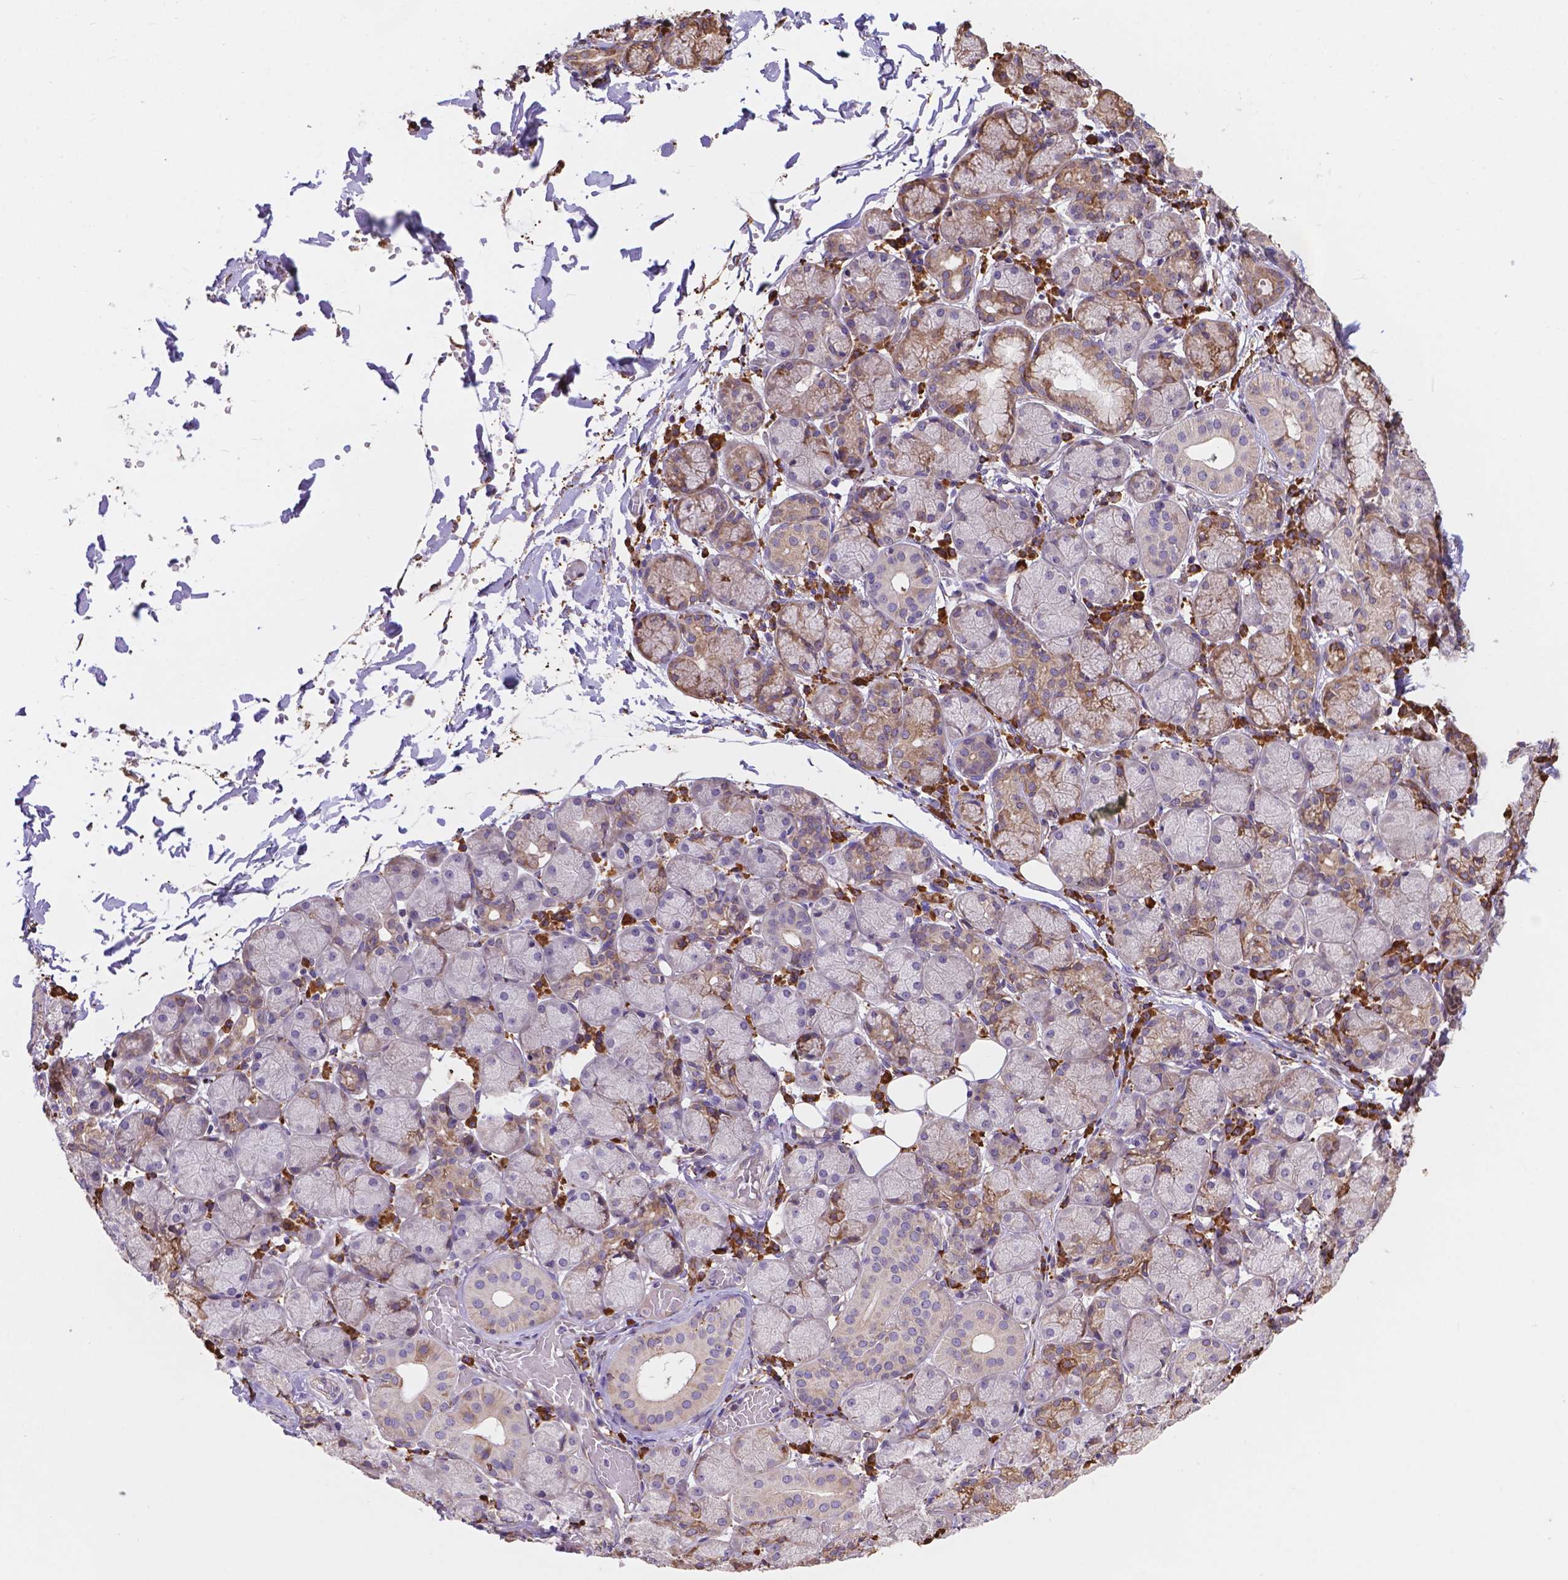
{"staining": {"intensity": "weak", "quantity": "<25%", "location": "cytoplasmic/membranous"}, "tissue": "salivary gland", "cell_type": "Glandular cells", "image_type": "normal", "snomed": [{"axis": "morphology", "description": "Normal tissue, NOS"}, {"axis": "topography", "description": "Salivary gland"}, {"axis": "topography", "description": "Peripheral nerve tissue"}], "caption": "Immunohistochemistry (IHC) micrograph of unremarkable salivary gland: salivary gland stained with DAB (3,3'-diaminobenzidine) shows no significant protein positivity in glandular cells.", "gene": "IPO11", "patient": {"sex": "female", "age": 24}}